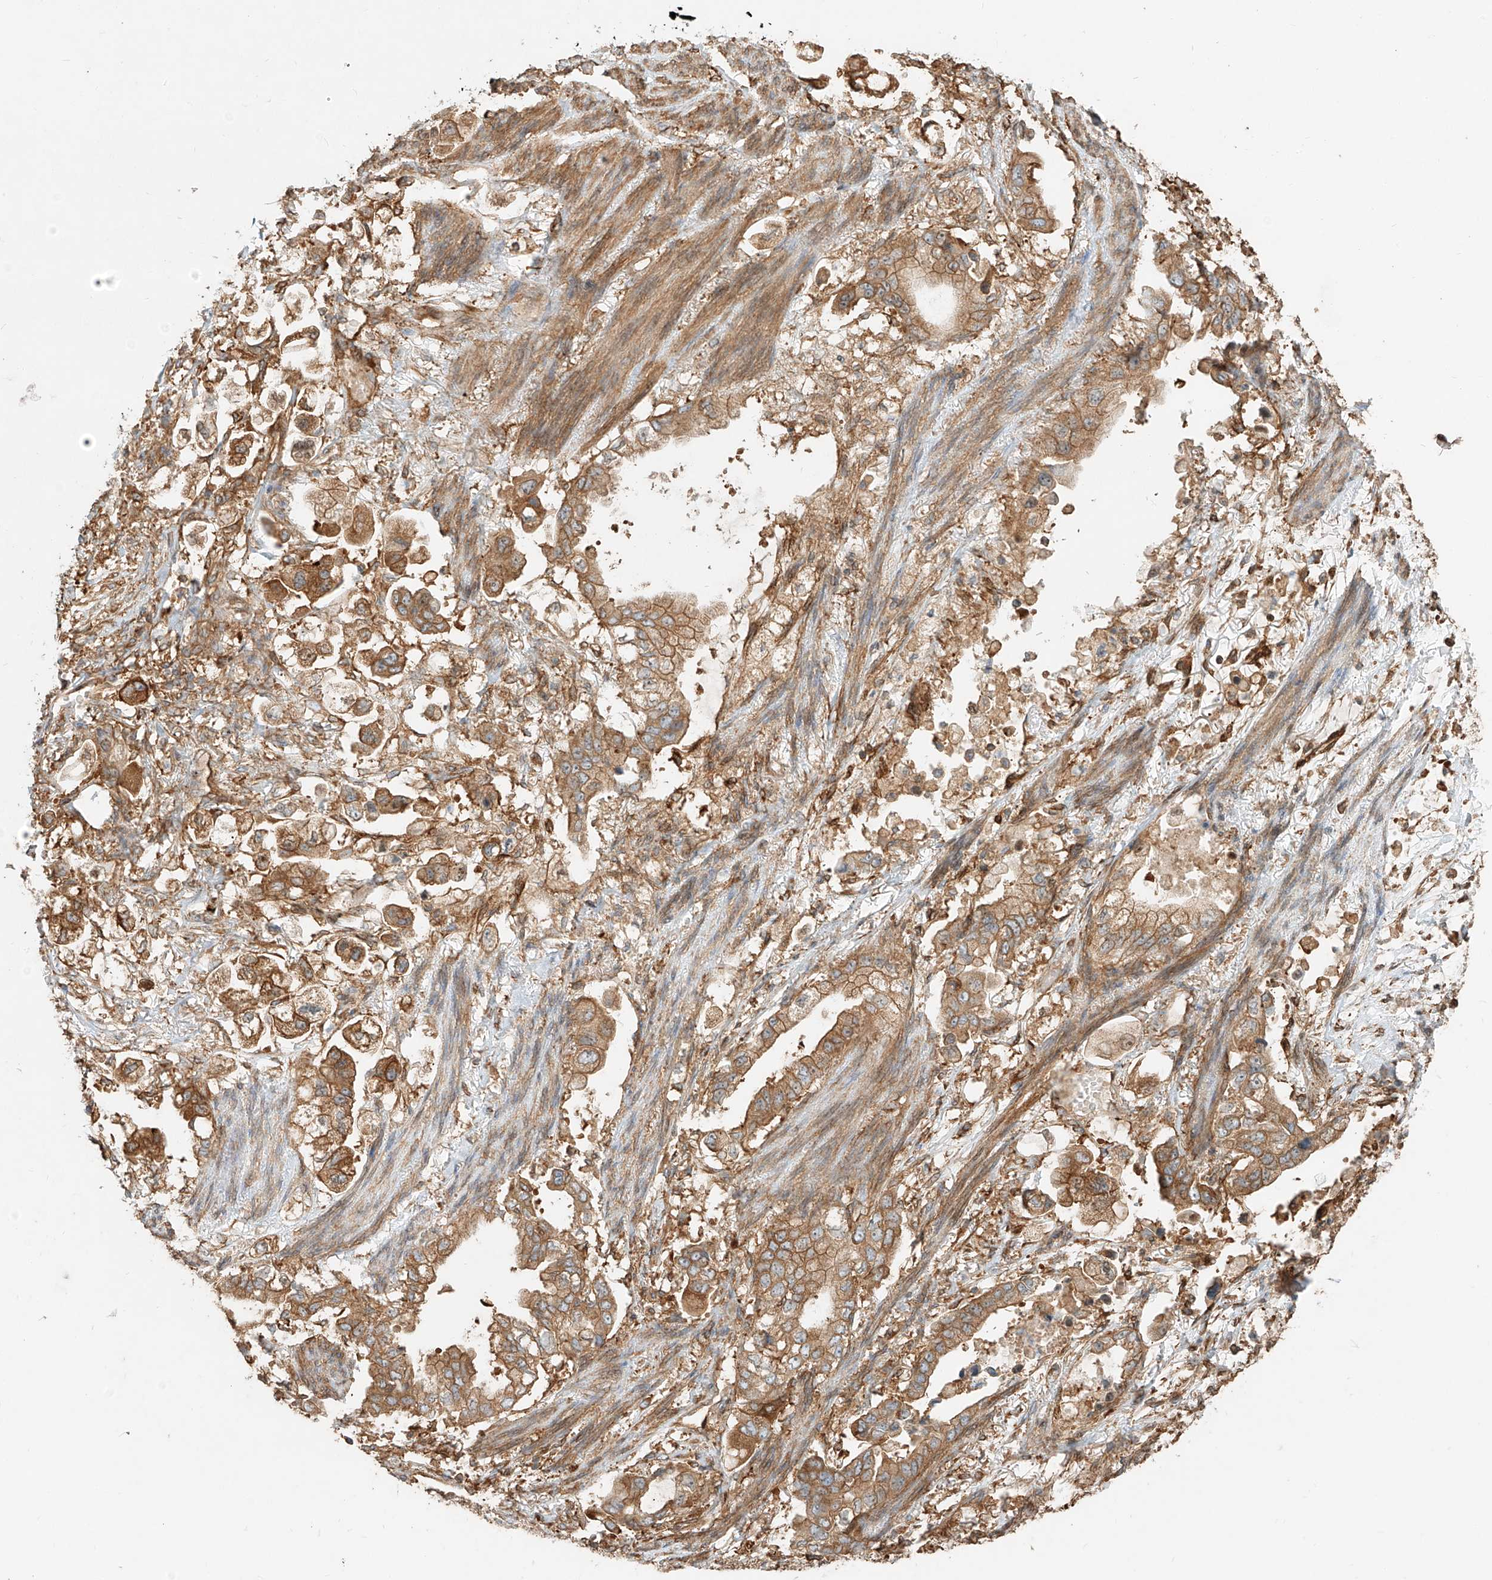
{"staining": {"intensity": "moderate", "quantity": ">75%", "location": "cytoplasmic/membranous"}, "tissue": "stomach cancer", "cell_type": "Tumor cells", "image_type": "cancer", "snomed": [{"axis": "morphology", "description": "Adenocarcinoma, NOS"}, {"axis": "topography", "description": "Stomach"}], "caption": "Adenocarcinoma (stomach) stained with DAB immunohistochemistry displays medium levels of moderate cytoplasmic/membranous positivity in about >75% of tumor cells.", "gene": "SNX9", "patient": {"sex": "male", "age": 62}}